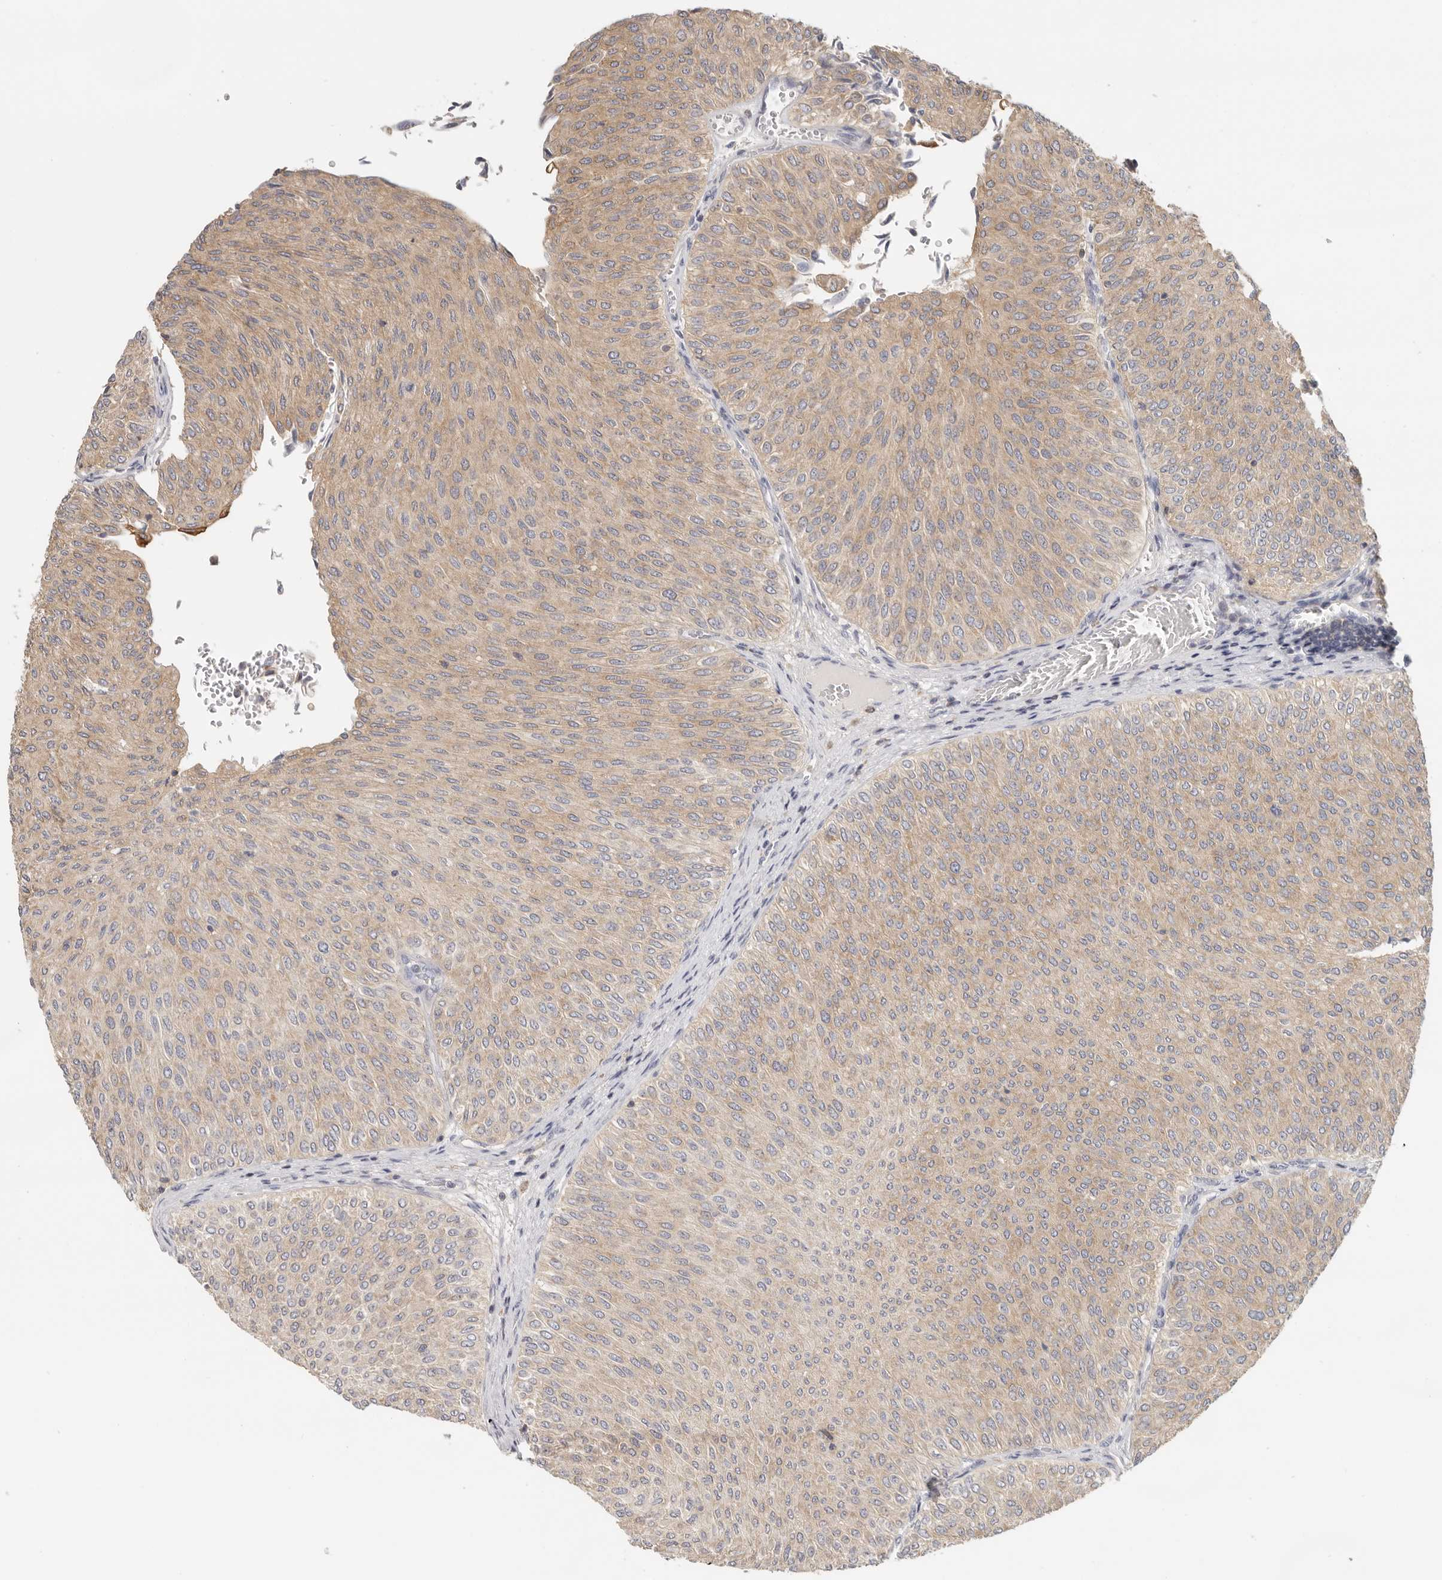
{"staining": {"intensity": "moderate", "quantity": "25%-75%", "location": "cytoplasmic/membranous"}, "tissue": "urothelial cancer", "cell_type": "Tumor cells", "image_type": "cancer", "snomed": [{"axis": "morphology", "description": "Urothelial carcinoma, Low grade"}, {"axis": "topography", "description": "Urinary bladder"}], "caption": "Human urothelial cancer stained with a brown dye demonstrates moderate cytoplasmic/membranous positive positivity in approximately 25%-75% of tumor cells.", "gene": "ANXA9", "patient": {"sex": "male", "age": 78}}